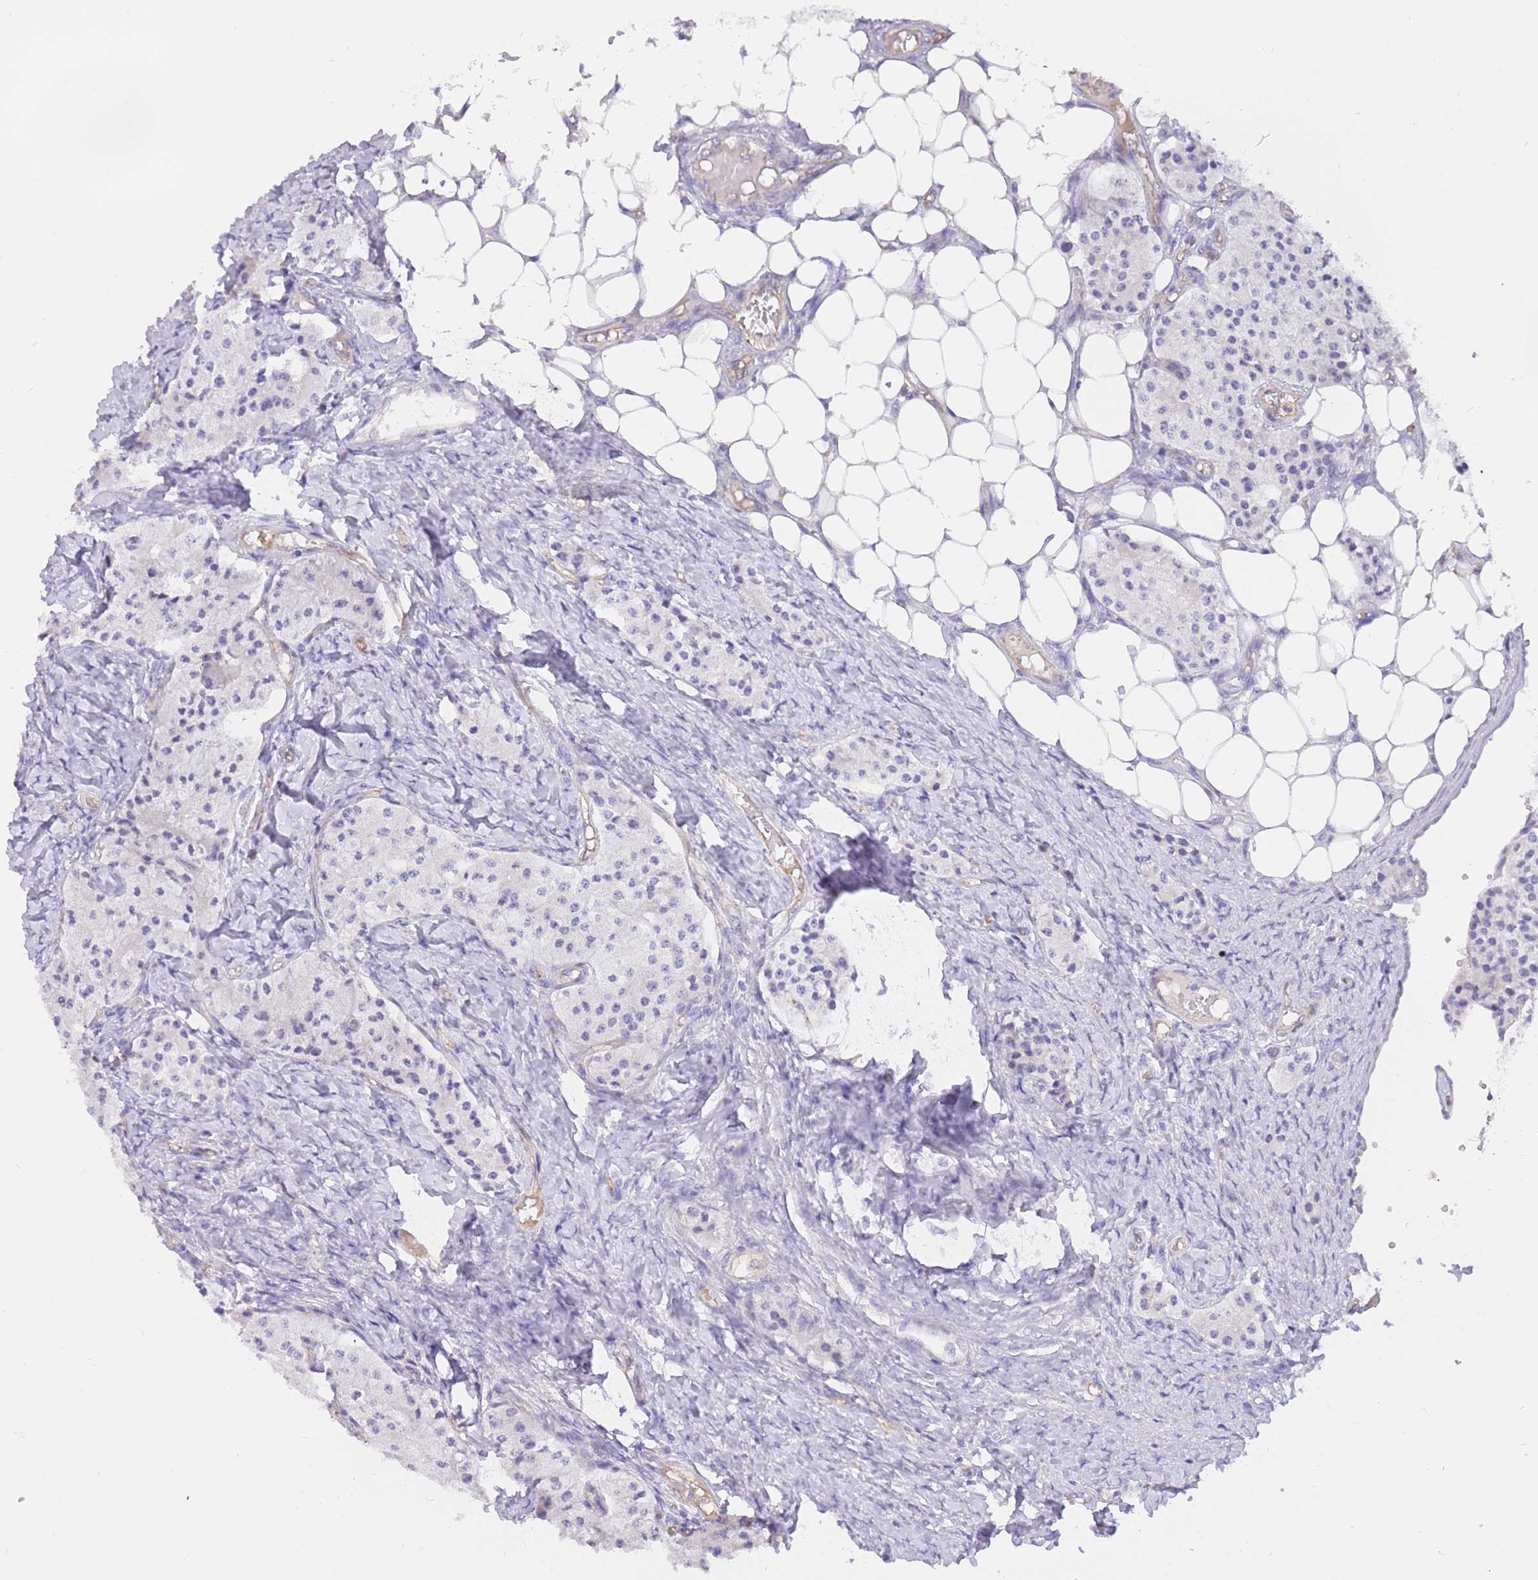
{"staining": {"intensity": "negative", "quantity": "none", "location": "none"}, "tissue": "carcinoid", "cell_type": "Tumor cells", "image_type": "cancer", "snomed": [{"axis": "morphology", "description": "Carcinoid, malignant, NOS"}, {"axis": "topography", "description": "Colon"}], "caption": "This photomicrograph is of carcinoid stained with IHC to label a protein in brown with the nuclei are counter-stained blue. There is no staining in tumor cells. (Brightfield microscopy of DAB (3,3'-diaminobenzidine) IHC at high magnification).", "gene": "SULT1A1", "patient": {"sex": "female", "age": 52}}